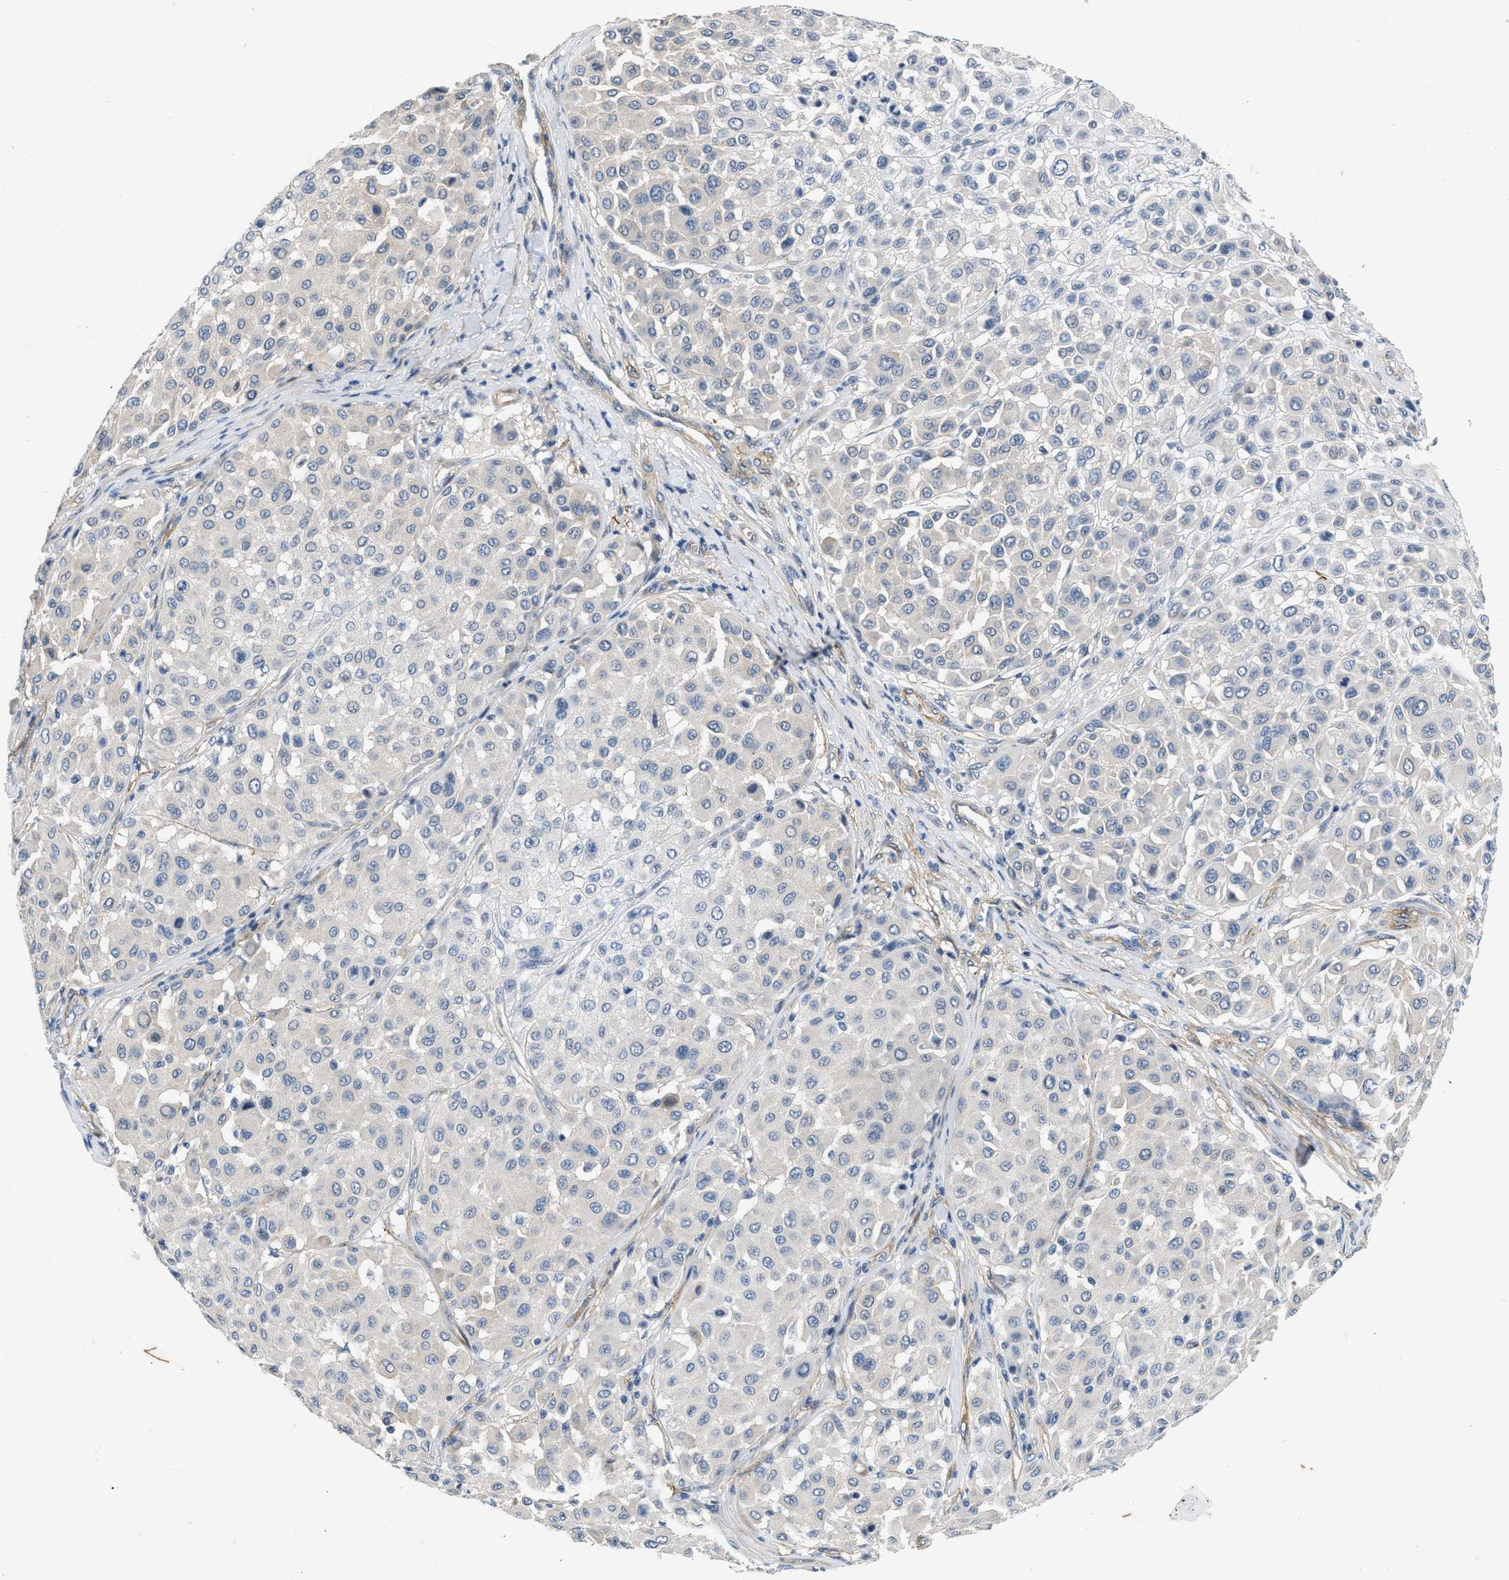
{"staining": {"intensity": "negative", "quantity": "none", "location": "none"}, "tissue": "melanoma", "cell_type": "Tumor cells", "image_type": "cancer", "snomed": [{"axis": "morphology", "description": "Malignant melanoma, Metastatic site"}, {"axis": "topography", "description": "Soft tissue"}], "caption": "Malignant melanoma (metastatic site) was stained to show a protein in brown. There is no significant staining in tumor cells. Brightfield microscopy of IHC stained with DAB (brown) and hematoxylin (blue), captured at high magnification.", "gene": "PDGFRA", "patient": {"sex": "male", "age": 41}}